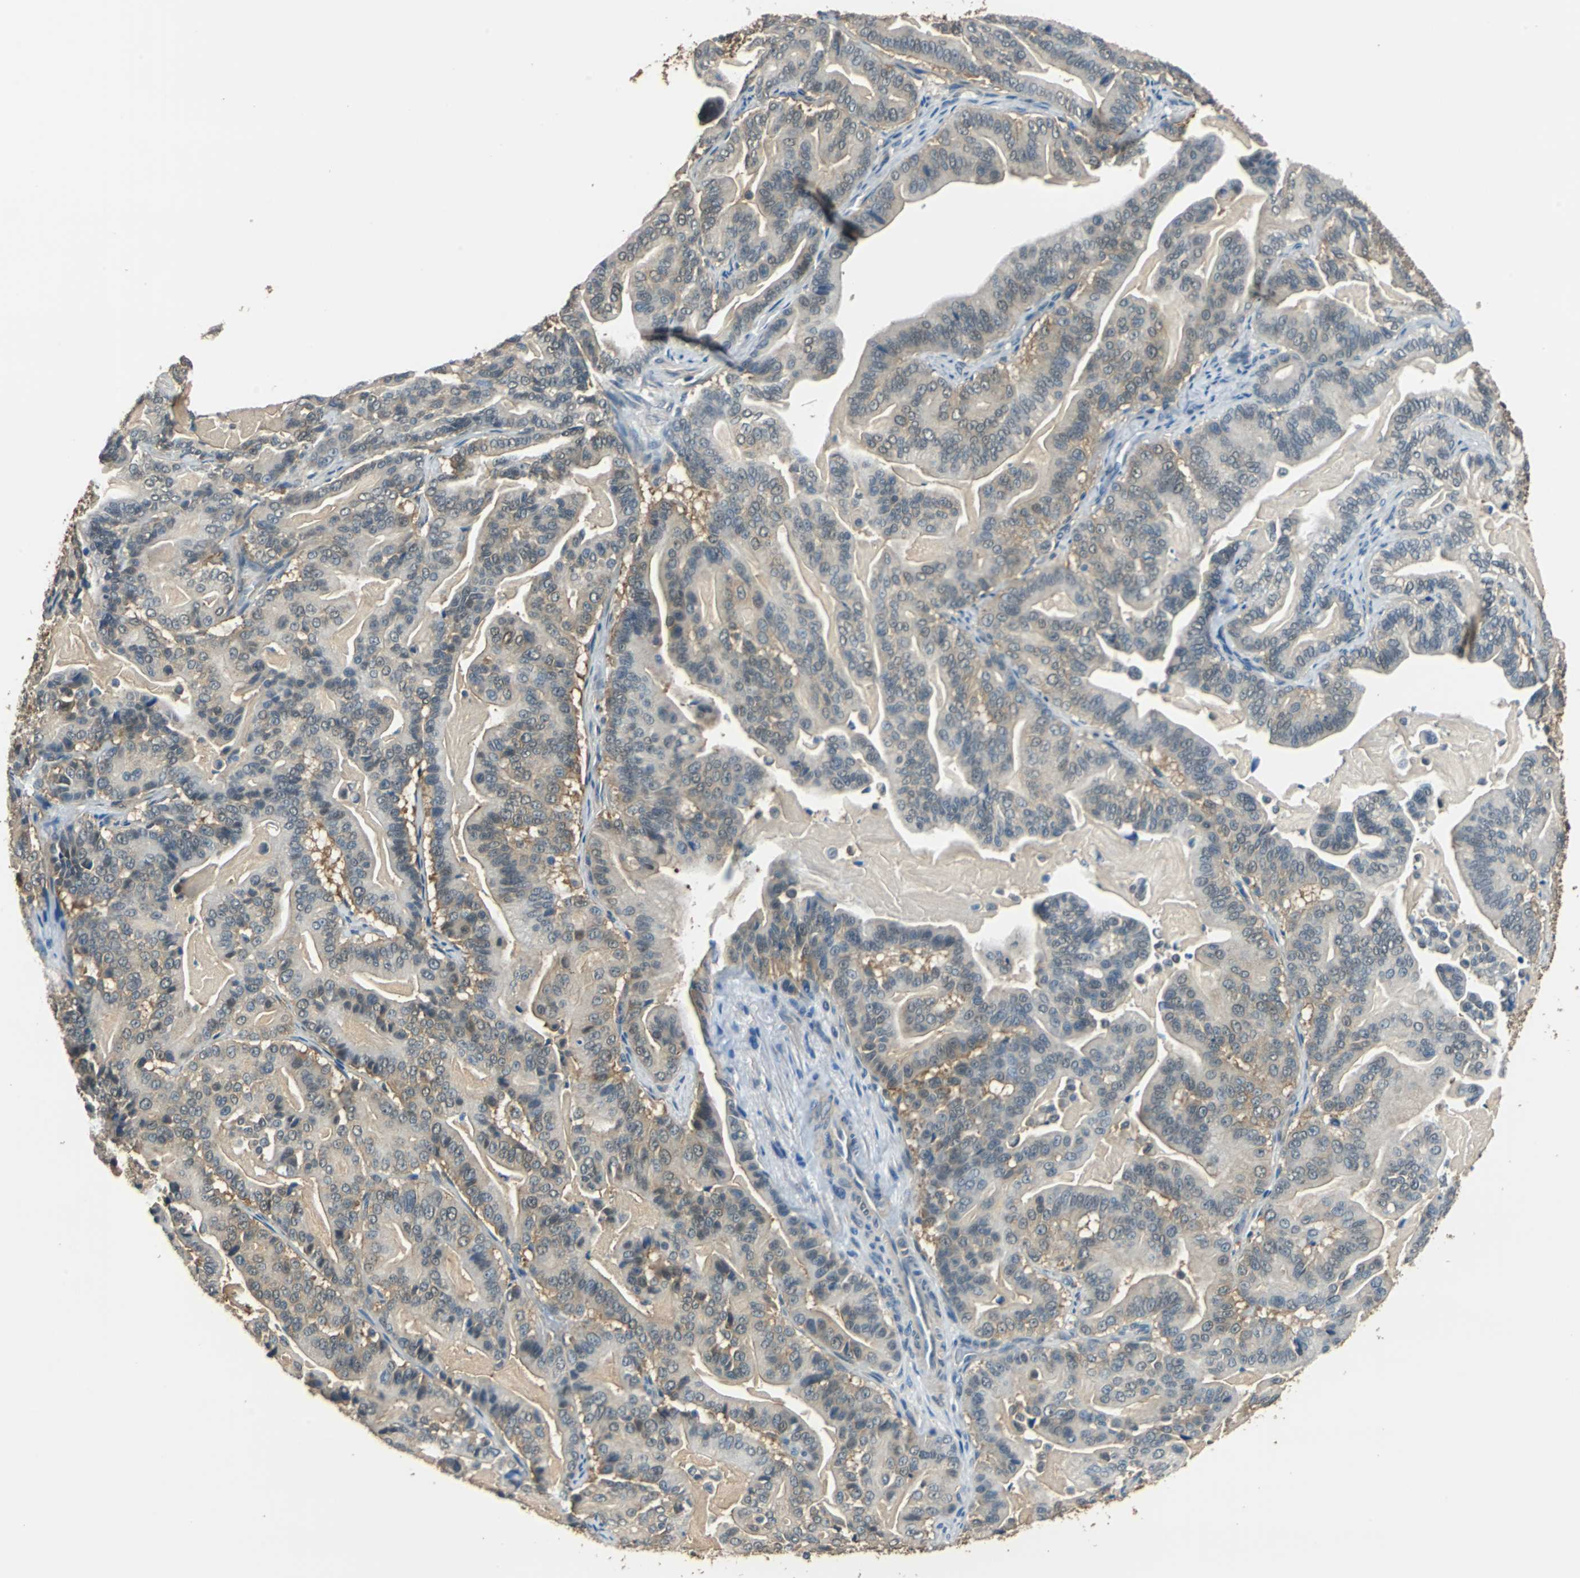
{"staining": {"intensity": "moderate", "quantity": "25%-75%", "location": "cytoplasmic/membranous"}, "tissue": "pancreatic cancer", "cell_type": "Tumor cells", "image_type": "cancer", "snomed": [{"axis": "morphology", "description": "Adenocarcinoma, NOS"}, {"axis": "topography", "description": "Pancreas"}], "caption": "Immunohistochemistry of human pancreatic adenocarcinoma exhibits medium levels of moderate cytoplasmic/membranous staining in about 25%-75% of tumor cells. (DAB (3,3'-diaminobenzidine) IHC with brightfield microscopy, high magnification).", "gene": "FKBP4", "patient": {"sex": "male", "age": 63}}